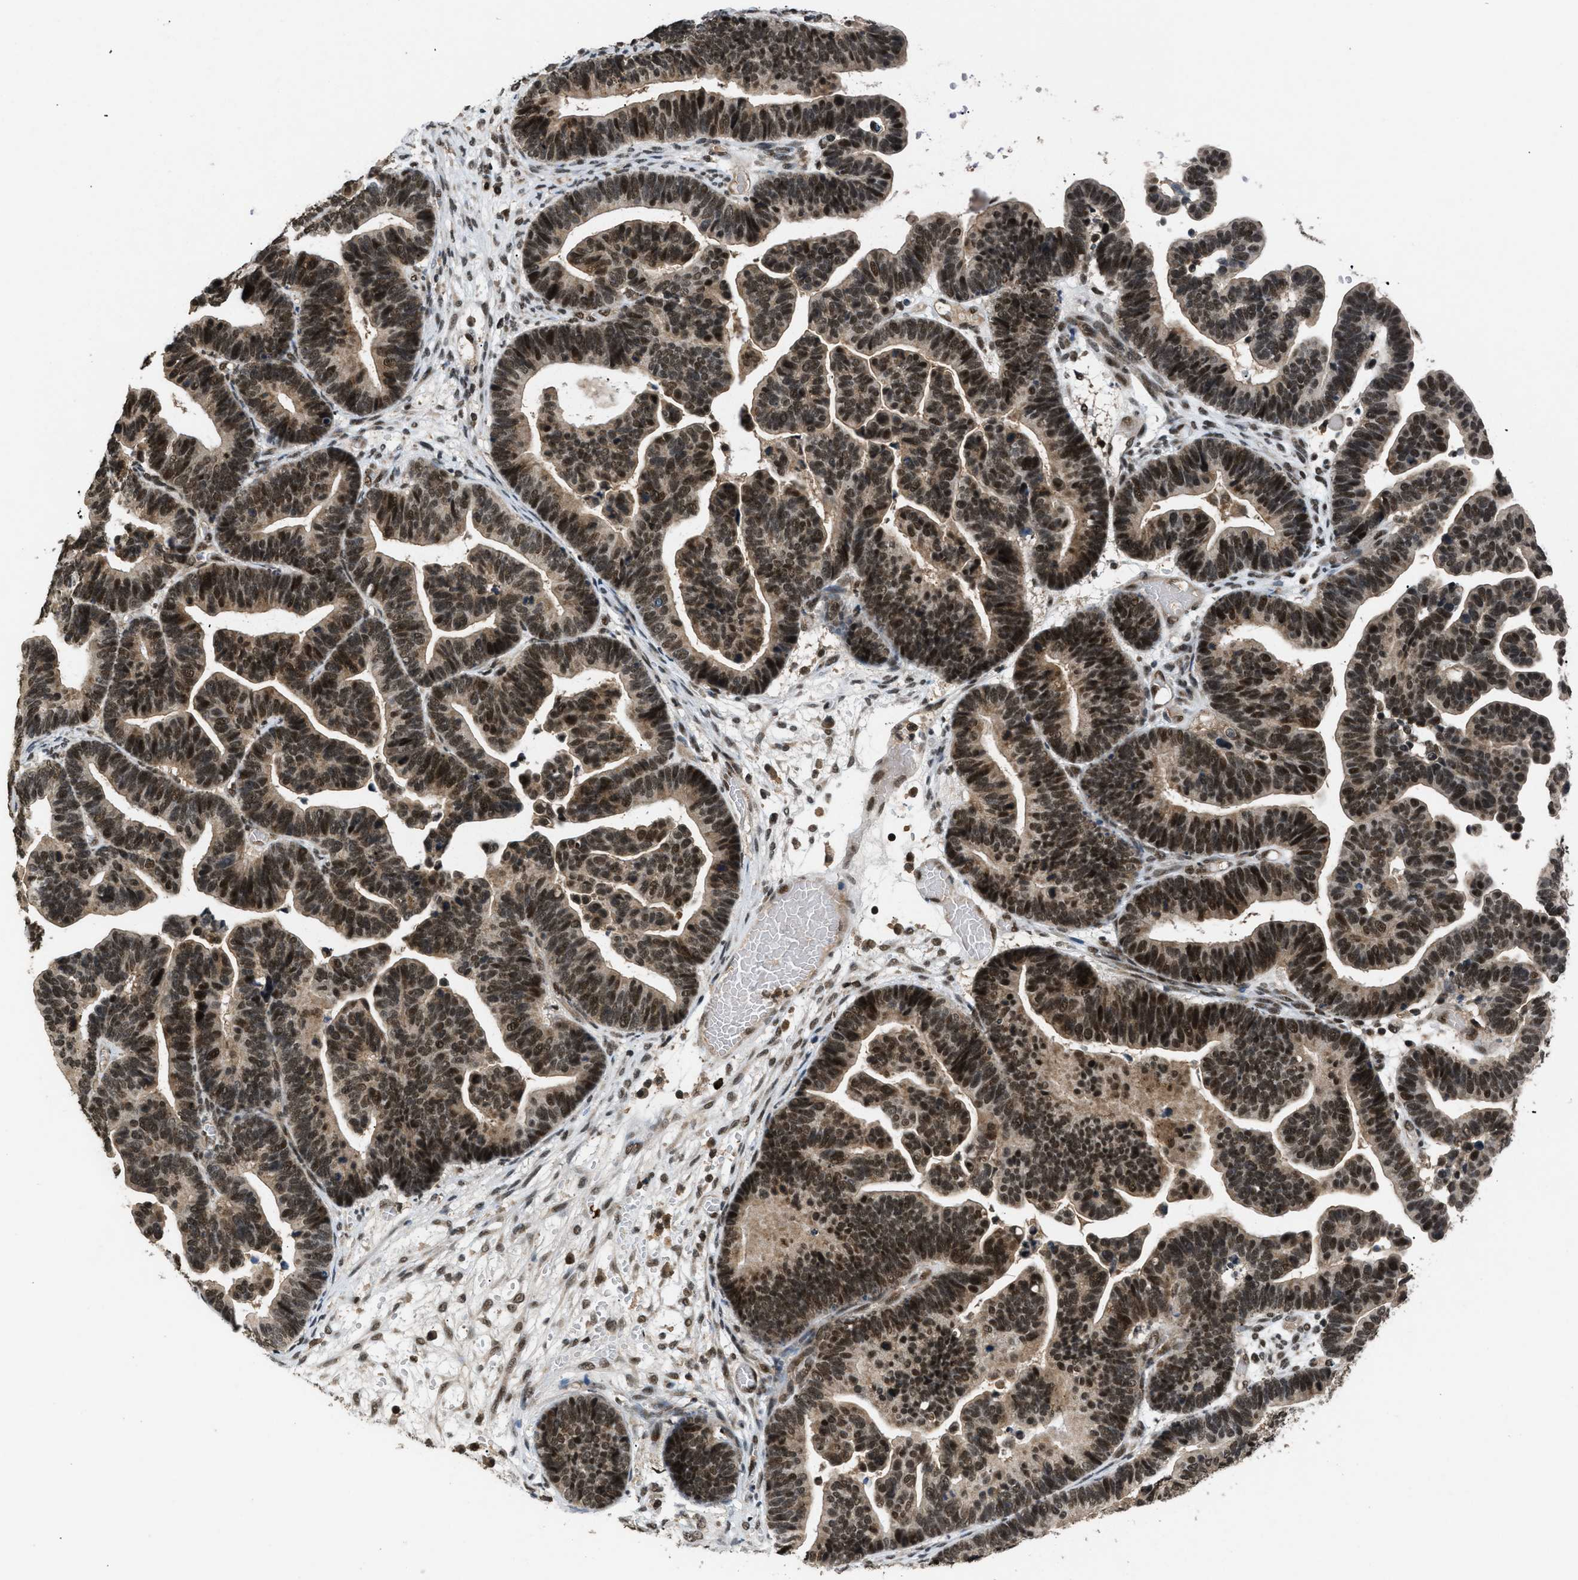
{"staining": {"intensity": "strong", "quantity": ">75%", "location": "nuclear"}, "tissue": "ovarian cancer", "cell_type": "Tumor cells", "image_type": "cancer", "snomed": [{"axis": "morphology", "description": "Cystadenocarcinoma, serous, NOS"}, {"axis": "topography", "description": "Ovary"}], "caption": "The micrograph exhibits staining of ovarian cancer, revealing strong nuclear protein positivity (brown color) within tumor cells. Nuclei are stained in blue.", "gene": "RBM5", "patient": {"sex": "female", "age": 56}}